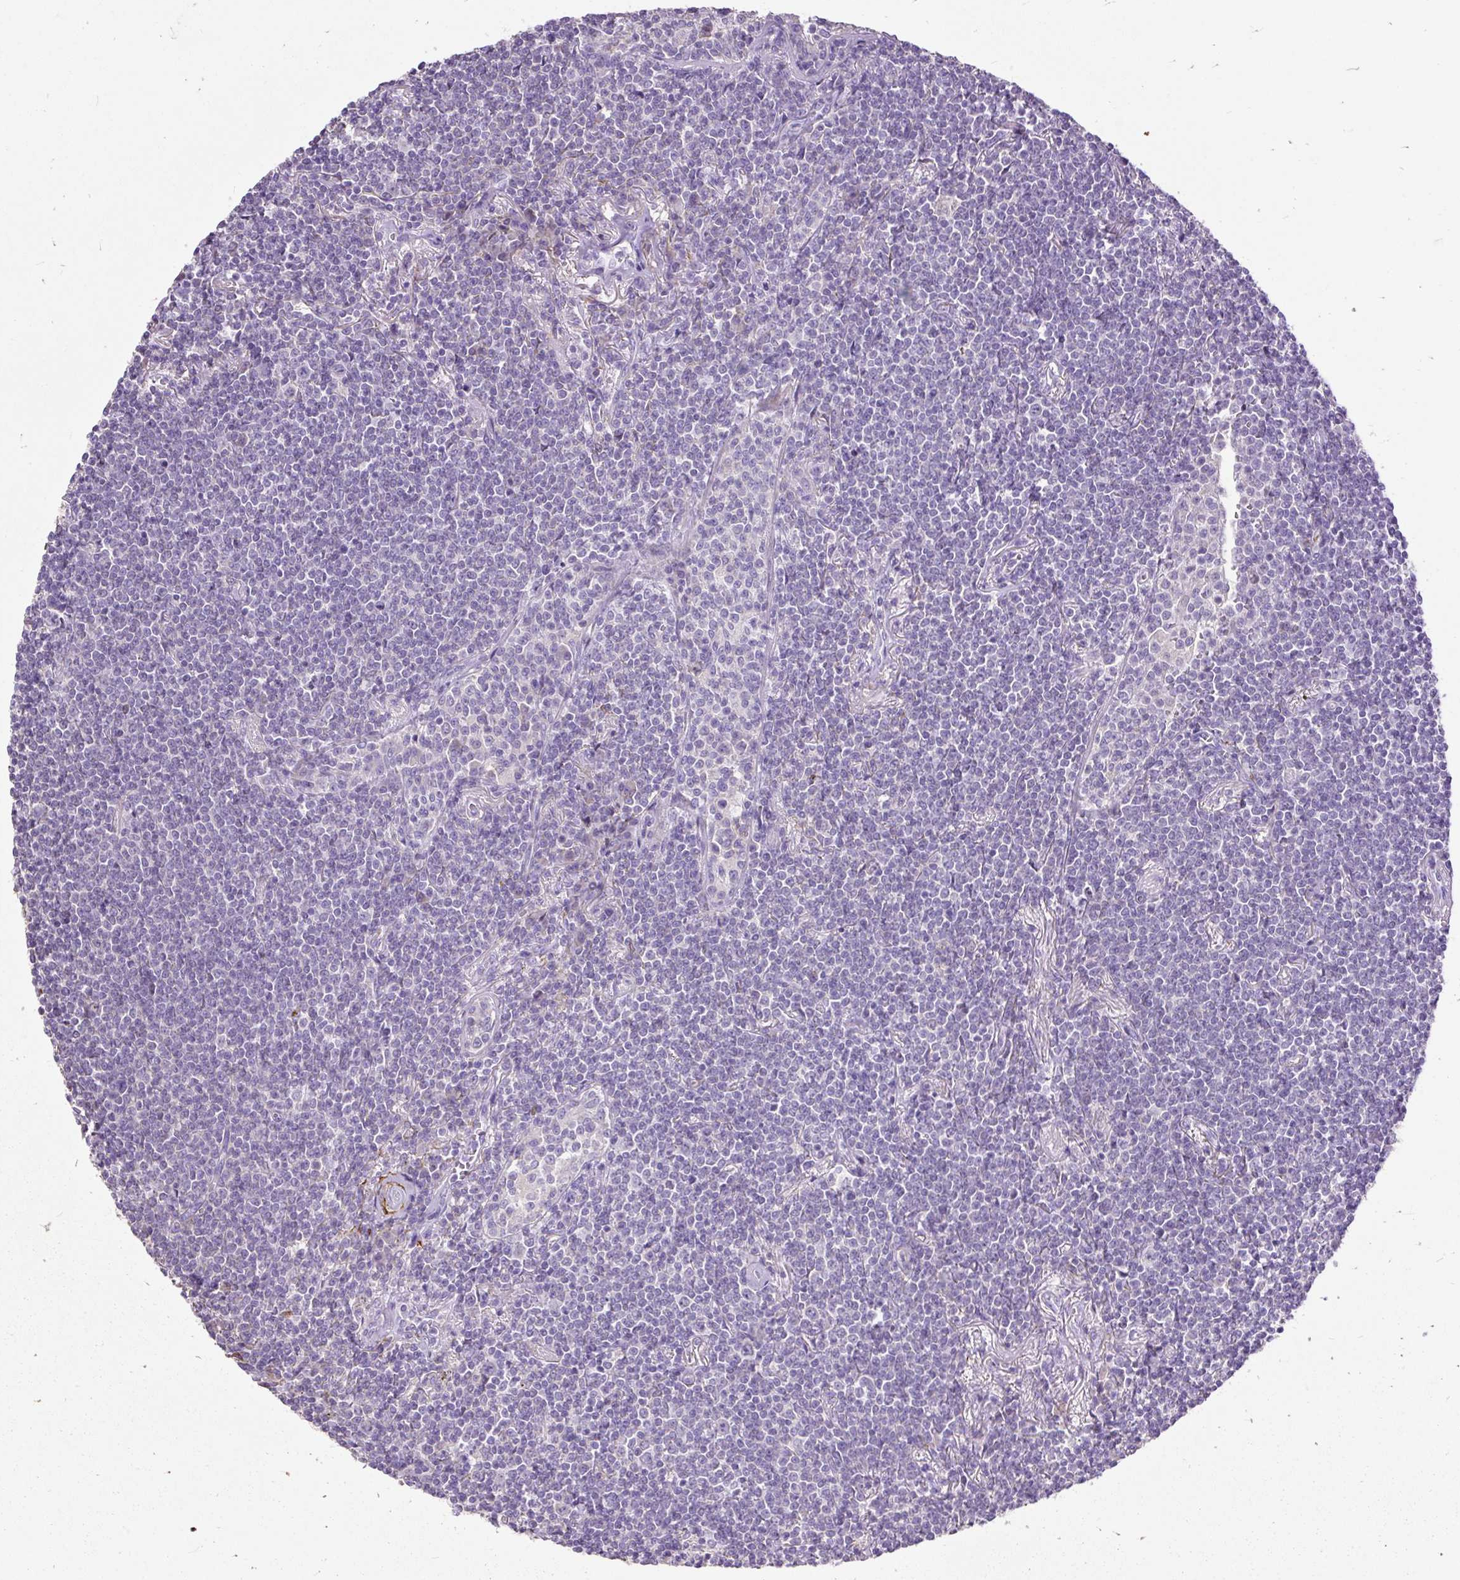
{"staining": {"intensity": "negative", "quantity": "none", "location": "none"}, "tissue": "lymphoma", "cell_type": "Tumor cells", "image_type": "cancer", "snomed": [{"axis": "morphology", "description": "Malignant lymphoma, non-Hodgkin's type, Low grade"}, {"axis": "topography", "description": "Lung"}], "caption": "Immunohistochemistry (IHC) of human malignant lymphoma, non-Hodgkin's type (low-grade) demonstrates no expression in tumor cells. (Stains: DAB (3,3'-diaminobenzidine) immunohistochemistry with hematoxylin counter stain, Microscopy: brightfield microscopy at high magnification).", "gene": "GBX1", "patient": {"sex": "female", "age": 71}}